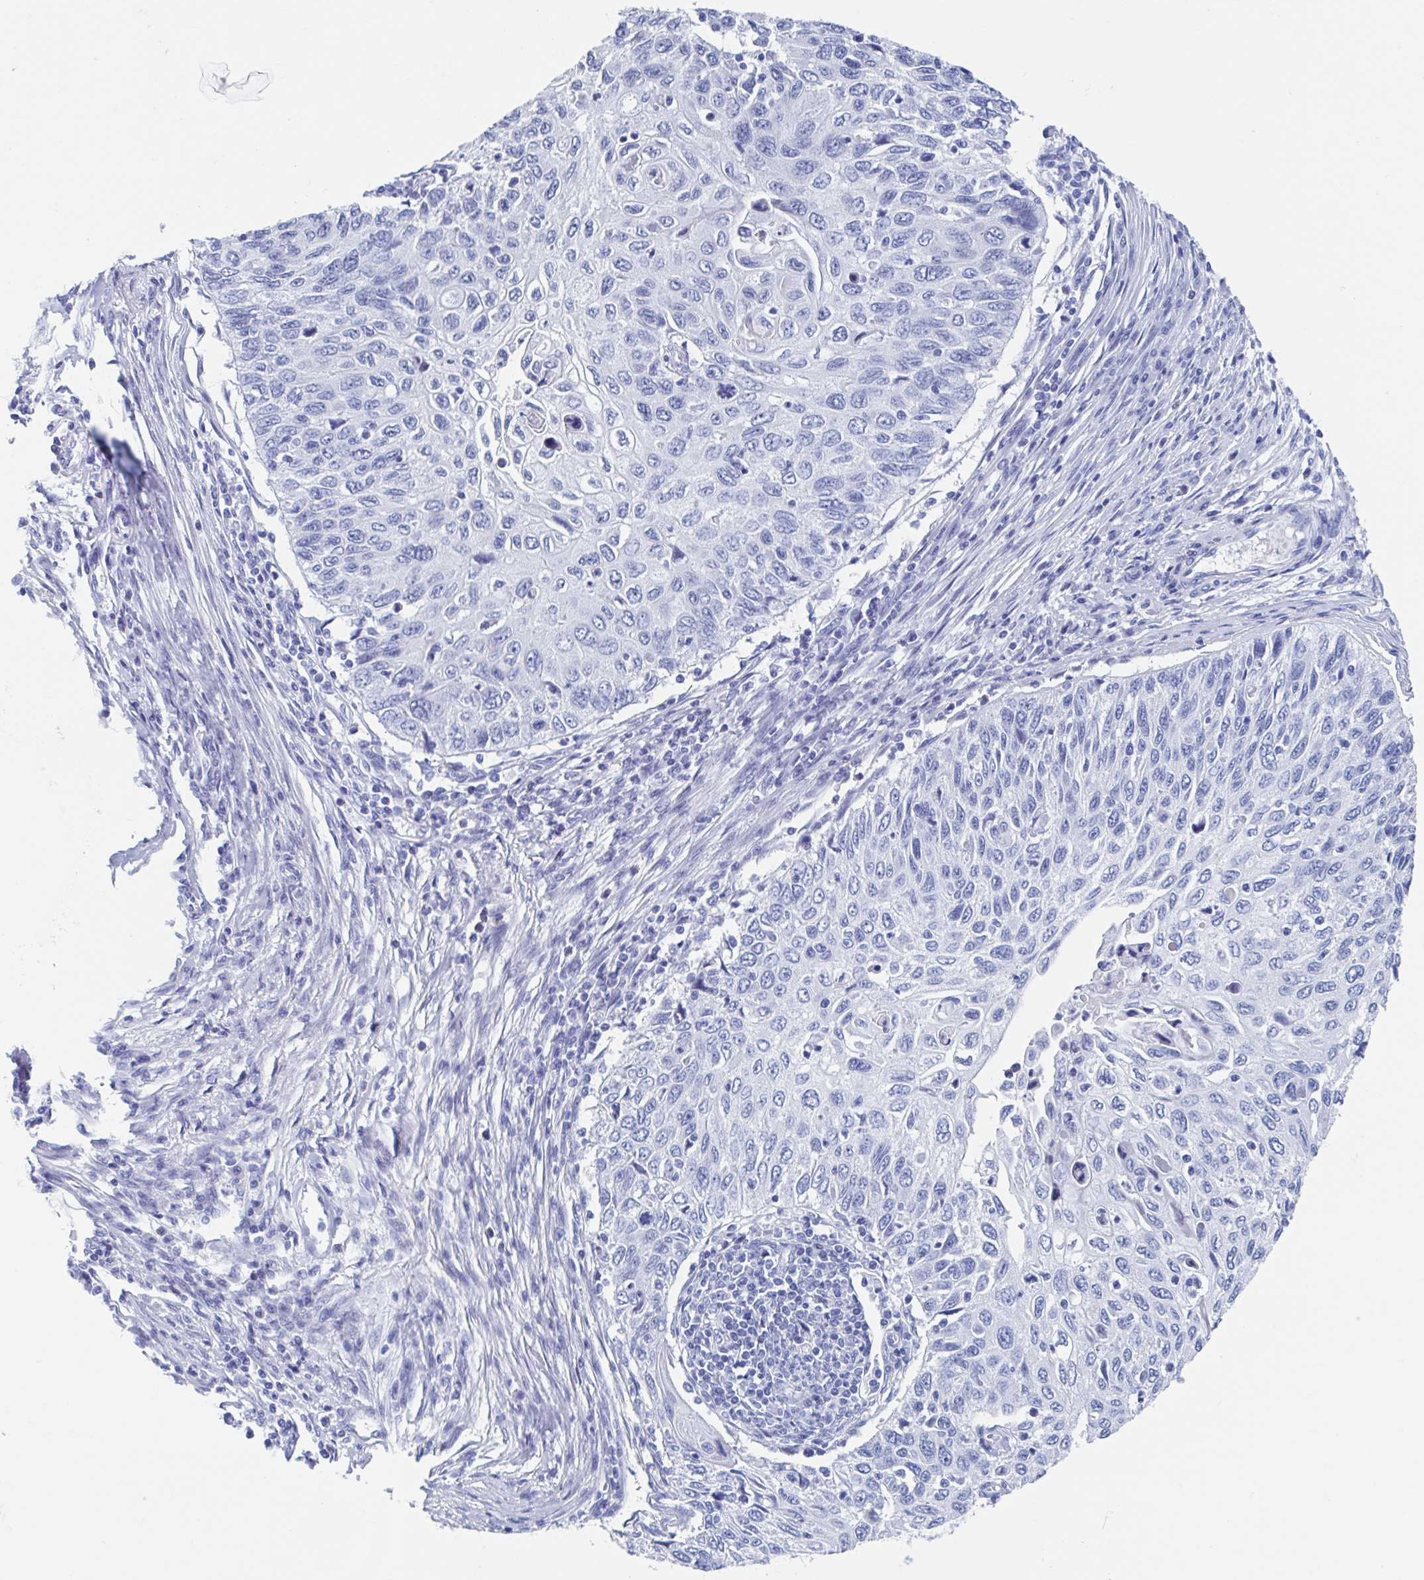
{"staining": {"intensity": "negative", "quantity": "none", "location": "none"}, "tissue": "cervical cancer", "cell_type": "Tumor cells", "image_type": "cancer", "snomed": [{"axis": "morphology", "description": "Squamous cell carcinoma, NOS"}, {"axis": "topography", "description": "Cervix"}], "caption": "The immunohistochemistry image has no significant staining in tumor cells of squamous cell carcinoma (cervical) tissue. Brightfield microscopy of immunohistochemistry stained with DAB (brown) and hematoxylin (blue), captured at high magnification.", "gene": "C10orf53", "patient": {"sex": "female", "age": 70}}